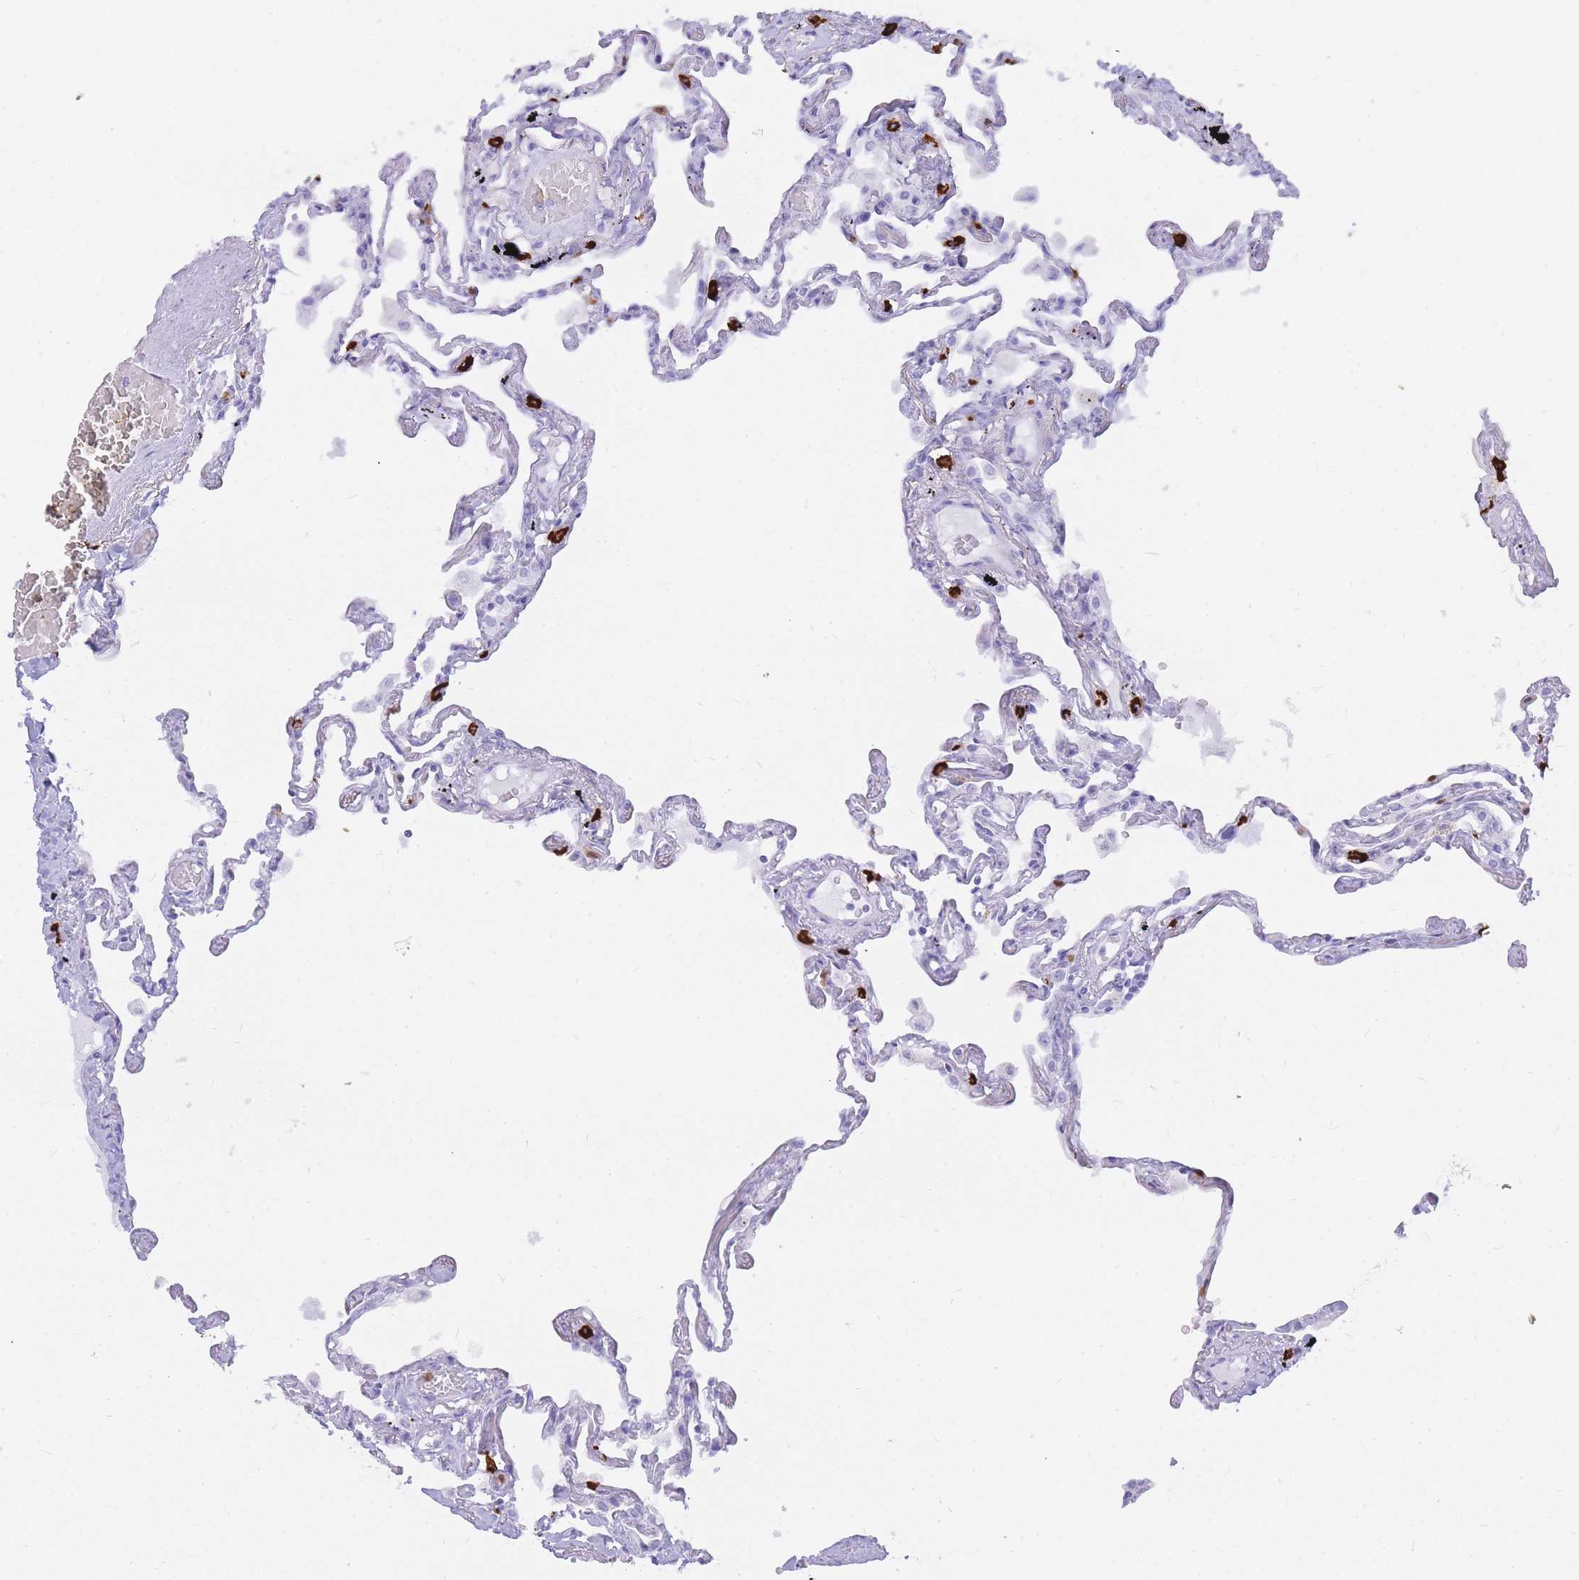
{"staining": {"intensity": "negative", "quantity": "none", "location": "none"}, "tissue": "lung", "cell_type": "Alveolar cells", "image_type": "normal", "snomed": [{"axis": "morphology", "description": "Normal tissue, NOS"}, {"axis": "topography", "description": "Lung"}], "caption": "Immunohistochemistry micrograph of unremarkable lung: lung stained with DAB displays no significant protein staining in alveolar cells.", "gene": "HERC1", "patient": {"sex": "female", "age": 67}}